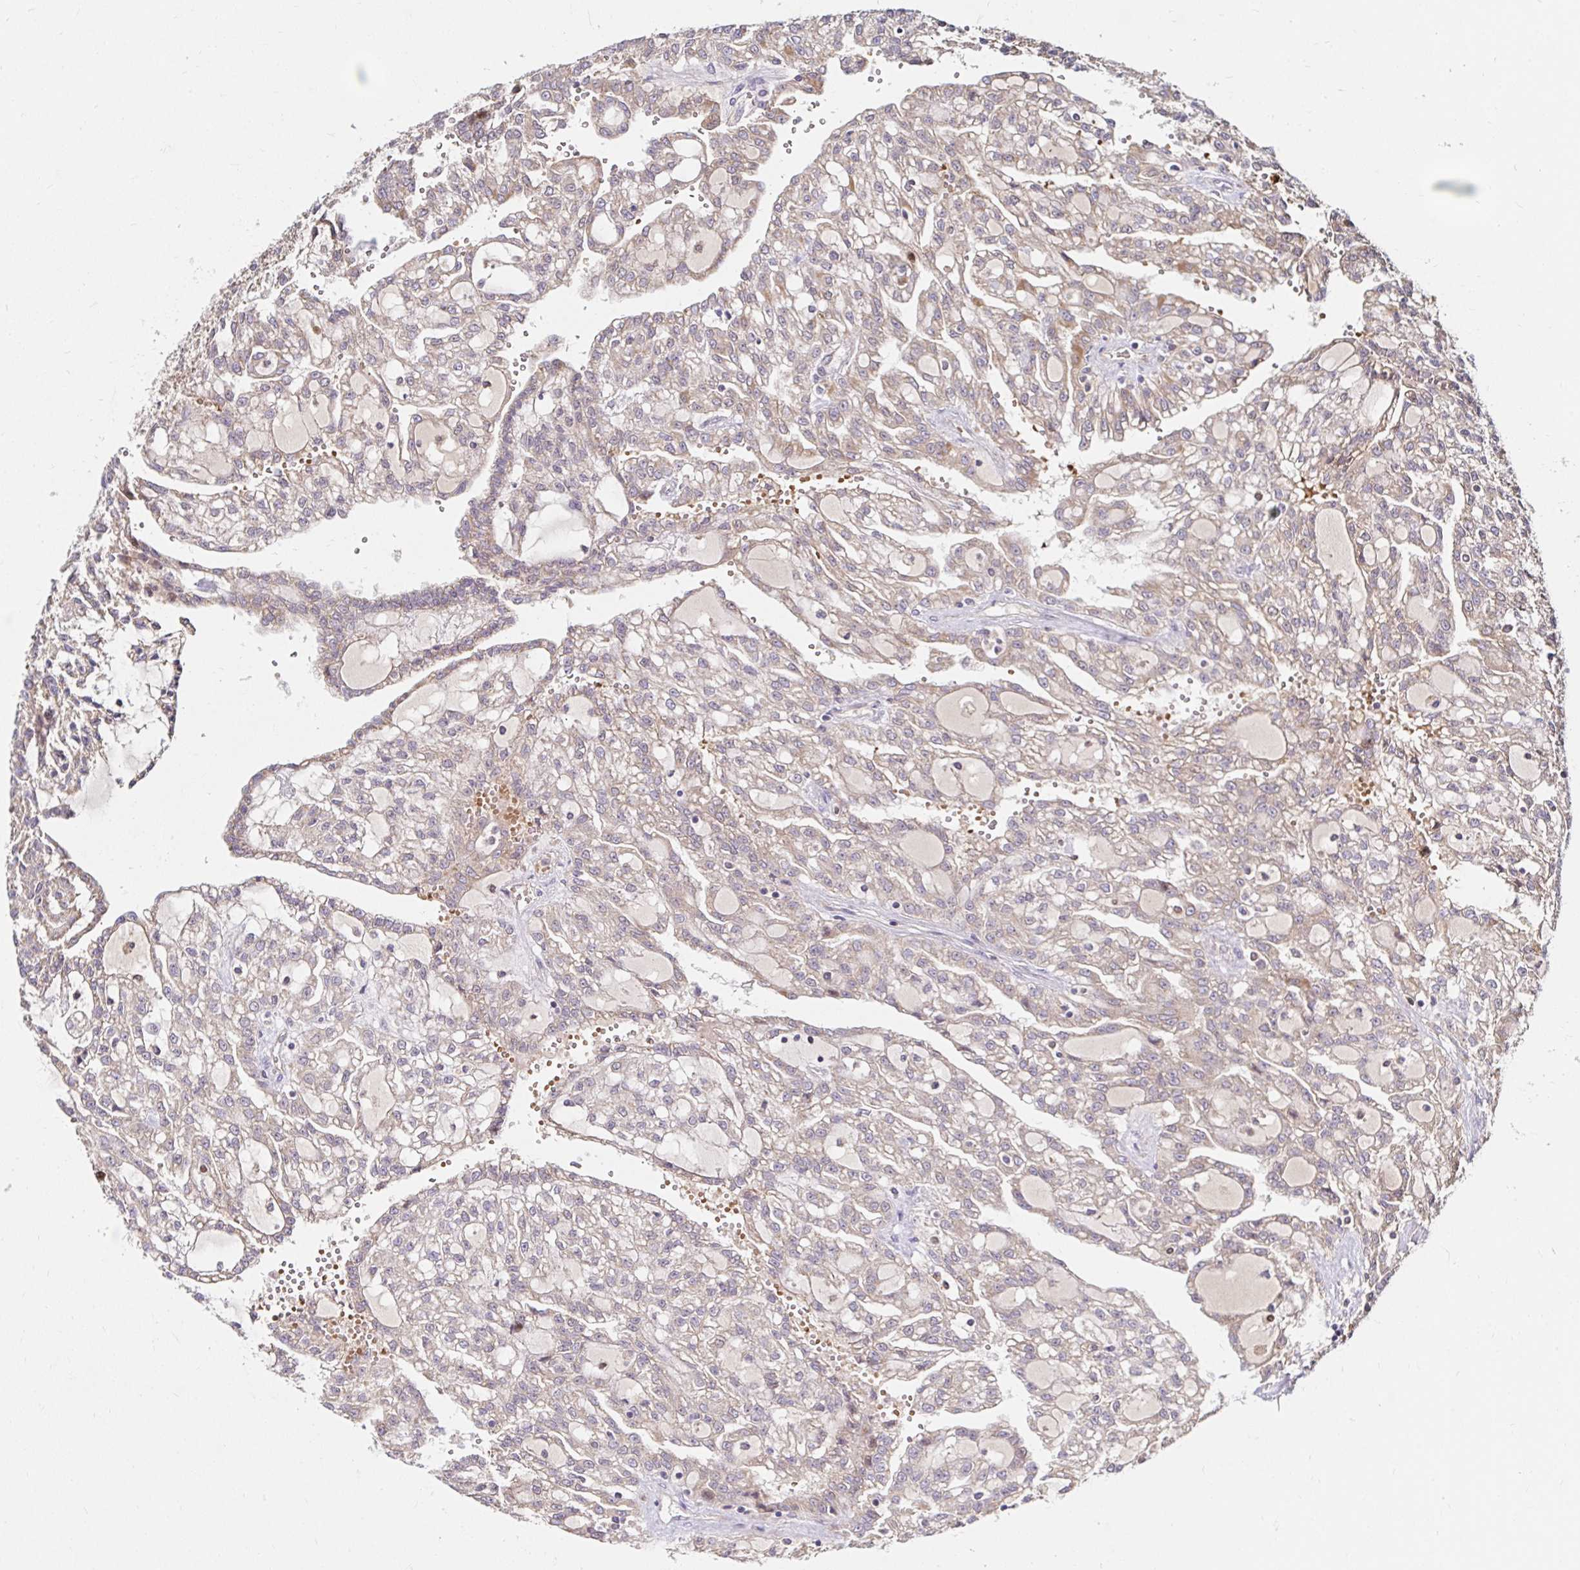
{"staining": {"intensity": "weak", "quantity": "25%-75%", "location": "cytoplasmic/membranous"}, "tissue": "renal cancer", "cell_type": "Tumor cells", "image_type": "cancer", "snomed": [{"axis": "morphology", "description": "Adenocarcinoma, NOS"}, {"axis": "topography", "description": "Kidney"}], "caption": "This micrograph reveals immunohistochemistry staining of human adenocarcinoma (renal), with low weak cytoplasmic/membranous expression in about 25%-75% of tumor cells.", "gene": "ARHGEF37", "patient": {"sex": "male", "age": 63}}